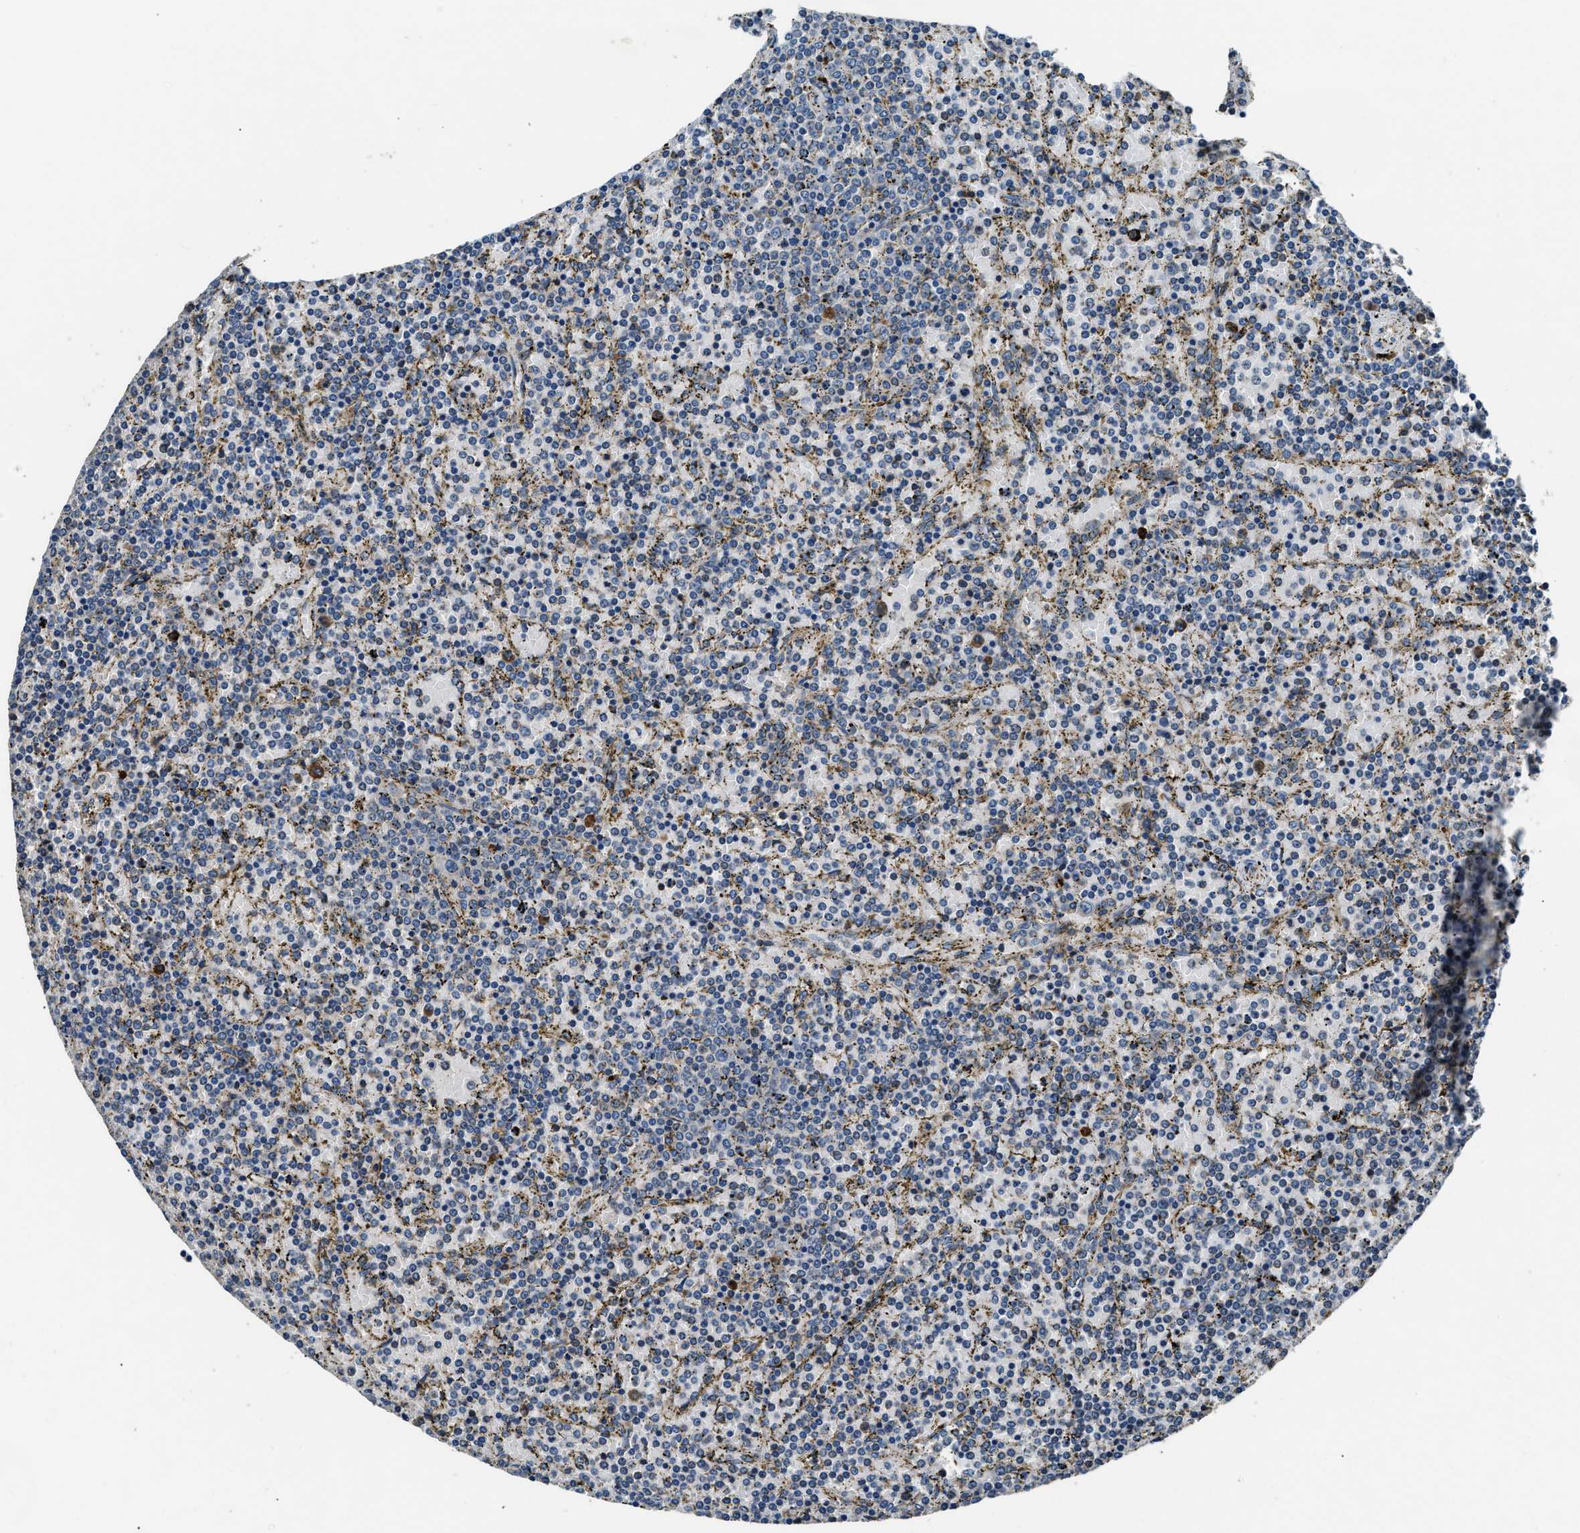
{"staining": {"intensity": "negative", "quantity": "none", "location": "none"}, "tissue": "lymphoma", "cell_type": "Tumor cells", "image_type": "cancer", "snomed": [{"axis": "morphology", "description": "Malignant lymphoma, non-Hodgkin's type, Low grade"}, {"axis": "topography", "description": "Spleen"}], "caption": "This image is of lymphoma stained with IHC to label a protein in brown with the nuclei are counter-stained blue. There is no positivity in tumor cells. Brightfield microscopy of immunohistochemistry stained with DAB (3,3'-diaminobenzidine) (brown) and hematoxylin (blue), captured at high magnification.", "gene": "IMPDH2", "patient": {"sex": "female", "age": 77}}